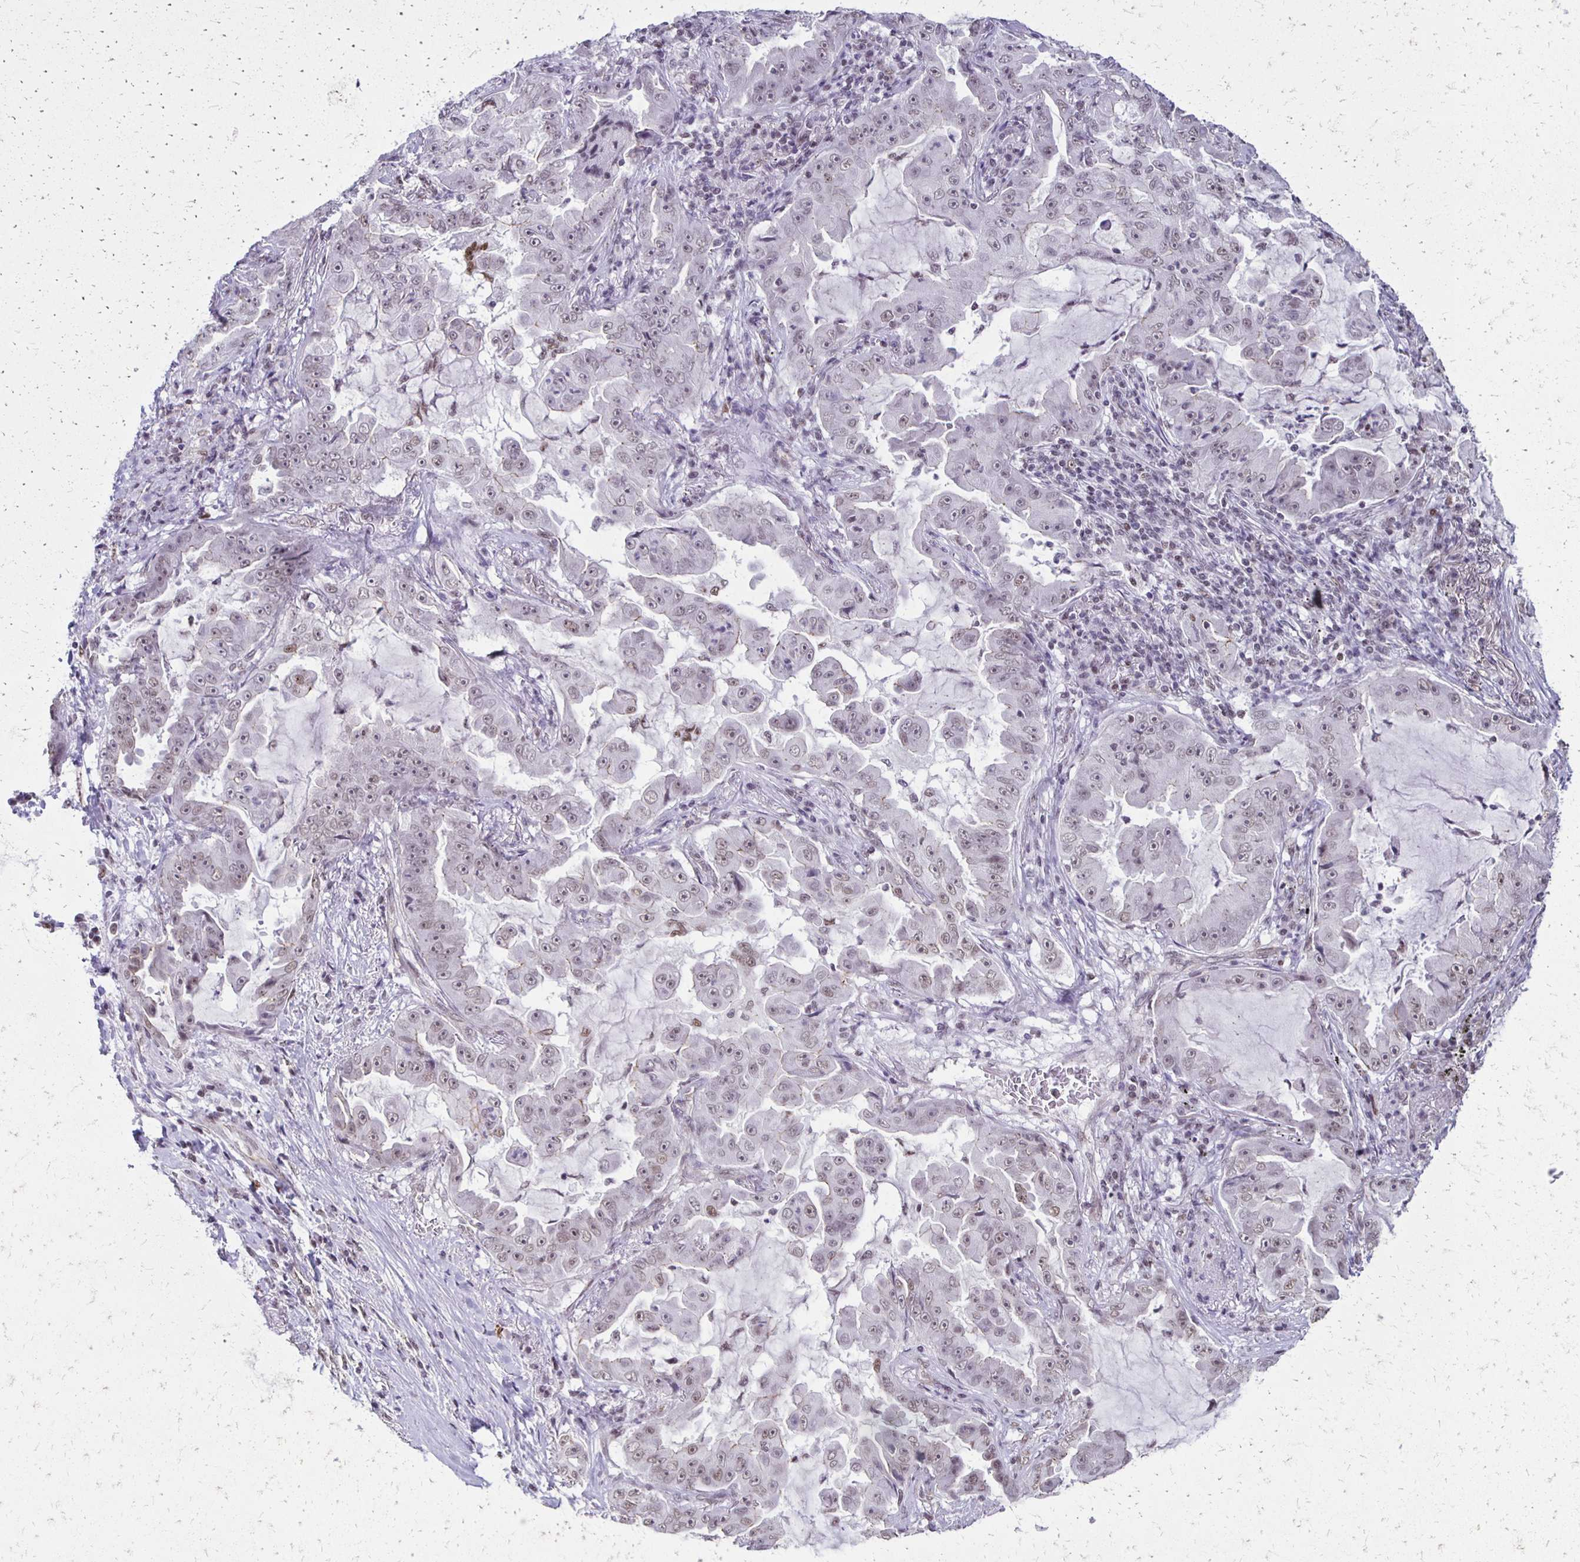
{"staining": {"intensity": "weak", "quantity": ">75%", "location": "nuclear"}, "tissue": "lung cancer", "cell_type": "Tumor cells", "image_type": "cancer", "snomed": [{"axis": "morphology", "description": "Adenocarcinoma, NOS"}, {"axis": "topography", "description": "Lung"}], "caption": "Immunohistochemical staining of adenocarcinoma (lung) displays low levels of weak nuclear staining in about >75% of tumor cells.", "gene": "DDB2", "patient": {"sex": "female", "age": 52}}